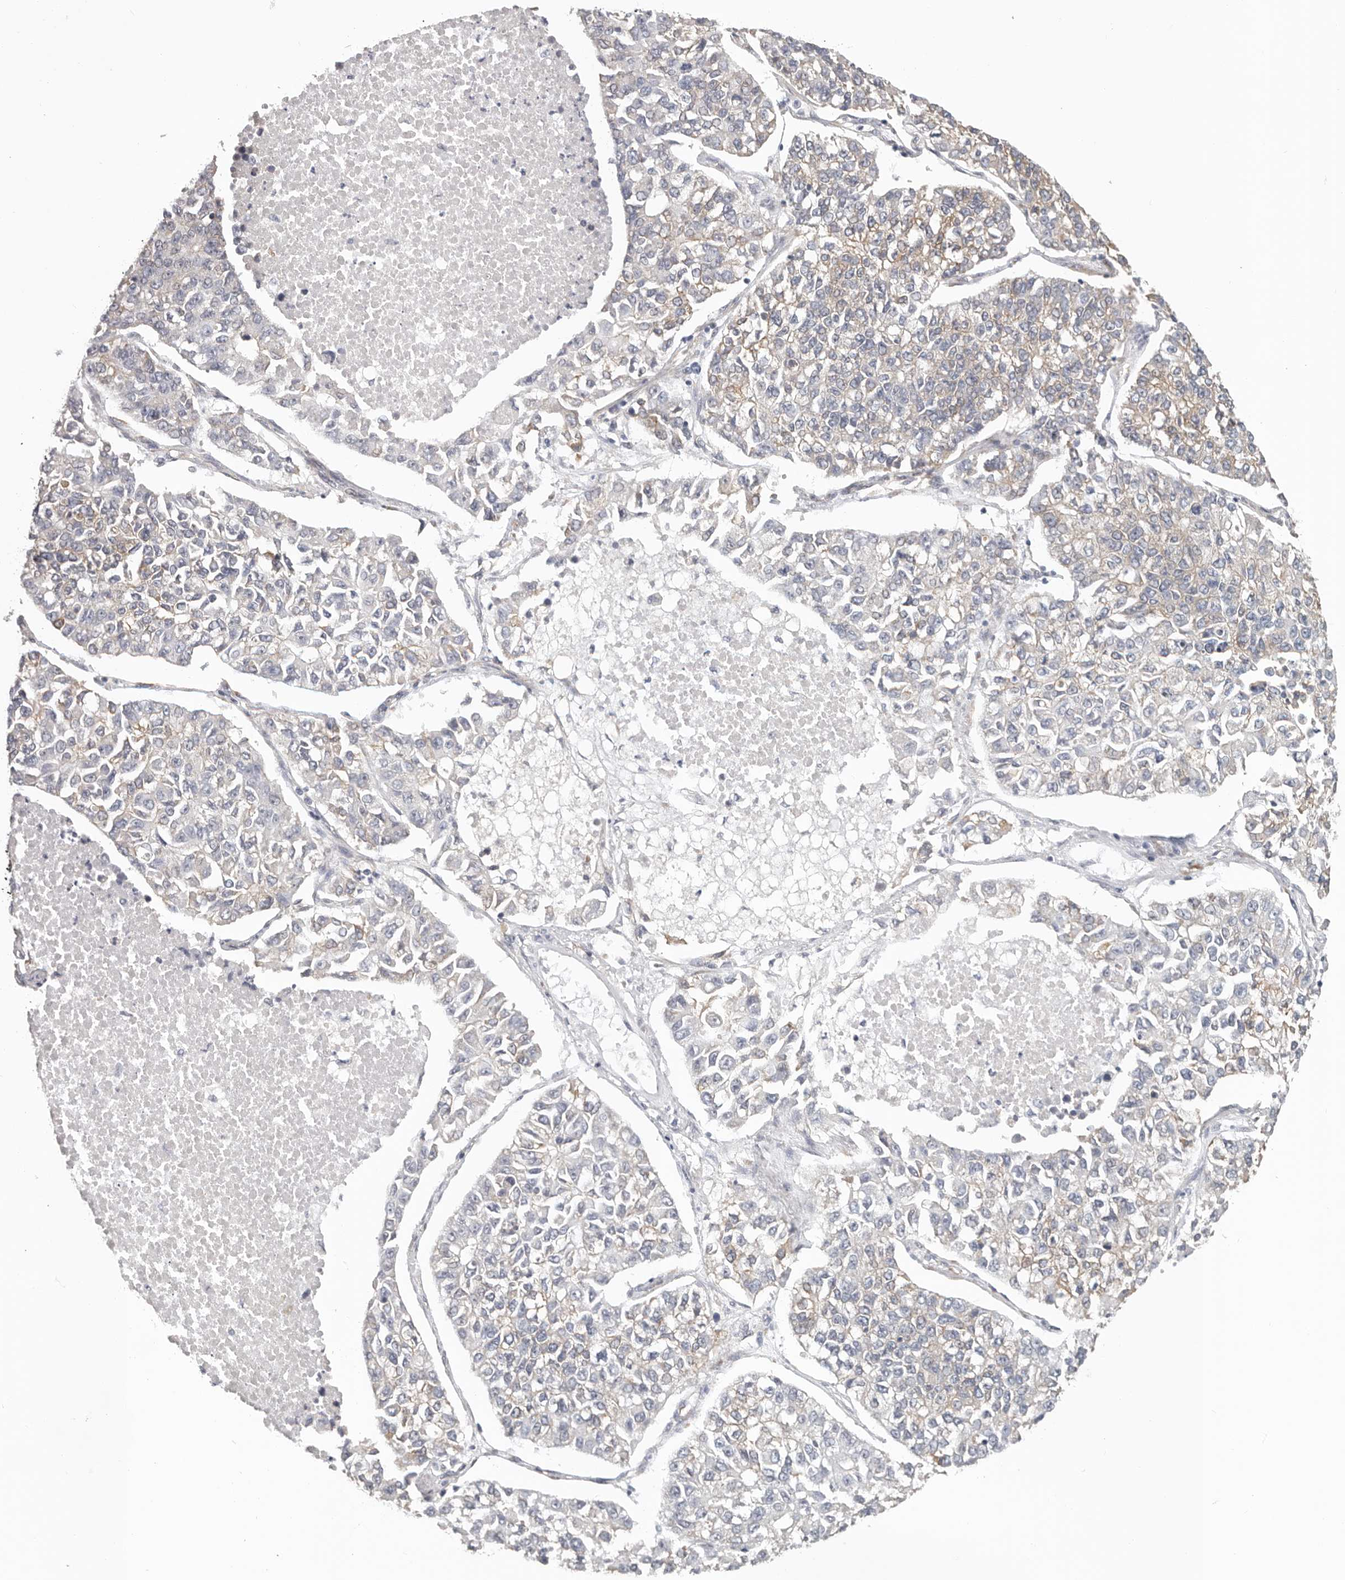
{"staining": {"intensity": "weak", "quantity": "25%-75%", "location": "cytoplasmic/membranous"}, "tissue": "lung cancer", "cell_type": "Tumor cells", "image_type": "cancer", "snomed": [{"axis": "morphology", "description": "Adenocarcinoma, NOS"}, {"axis": "topography", "description": "Lung"}], "caption": "Immunohistochemical staining of lung cancer displays low levels of weak cytoplasmic/membranous staining in about 25%-75% of tumor cells. Using DAB (3,3'-diaminobenzidine) (brown) and hematoxylin (blue) stains, captured at high magnification using brightfield microscopy.", "gene": "AFDN", "patient": {"sex": "male", "age": 49}}